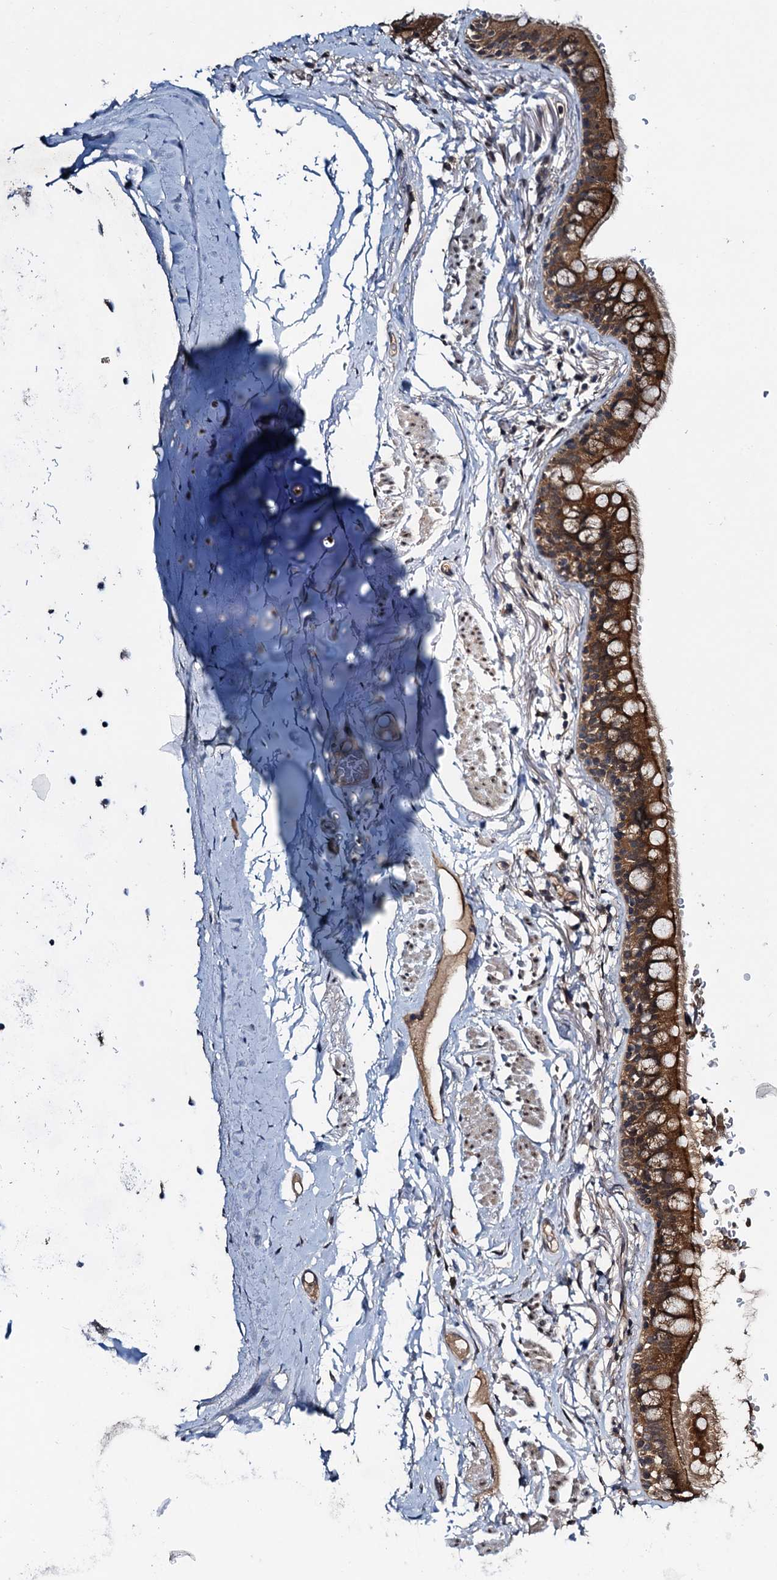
{"staining": {"intensity": "weak", "quantity": "25%-75%", "location": "cytoplasmic/membranous"}, "tissue": "adipose tissue", "cell_type": "Adipocytes", "image_type": "normal", "snomed": [{"axis": "morphology", "description": "Normal tissue, NOS"}, {"axis": "topography", "description": "Lymph node"}, {"axis": "topography", "description": "Bronchus"}], "caption": "Approximately 25%-75% of adipocytes in benign human adipose tissue reveal weak cytoplasmic/membranous protein positivity as visualized by brown immunohistochemical staining.", "gene": "RNF165", "patient": {"sex": "male", "age": 63}}